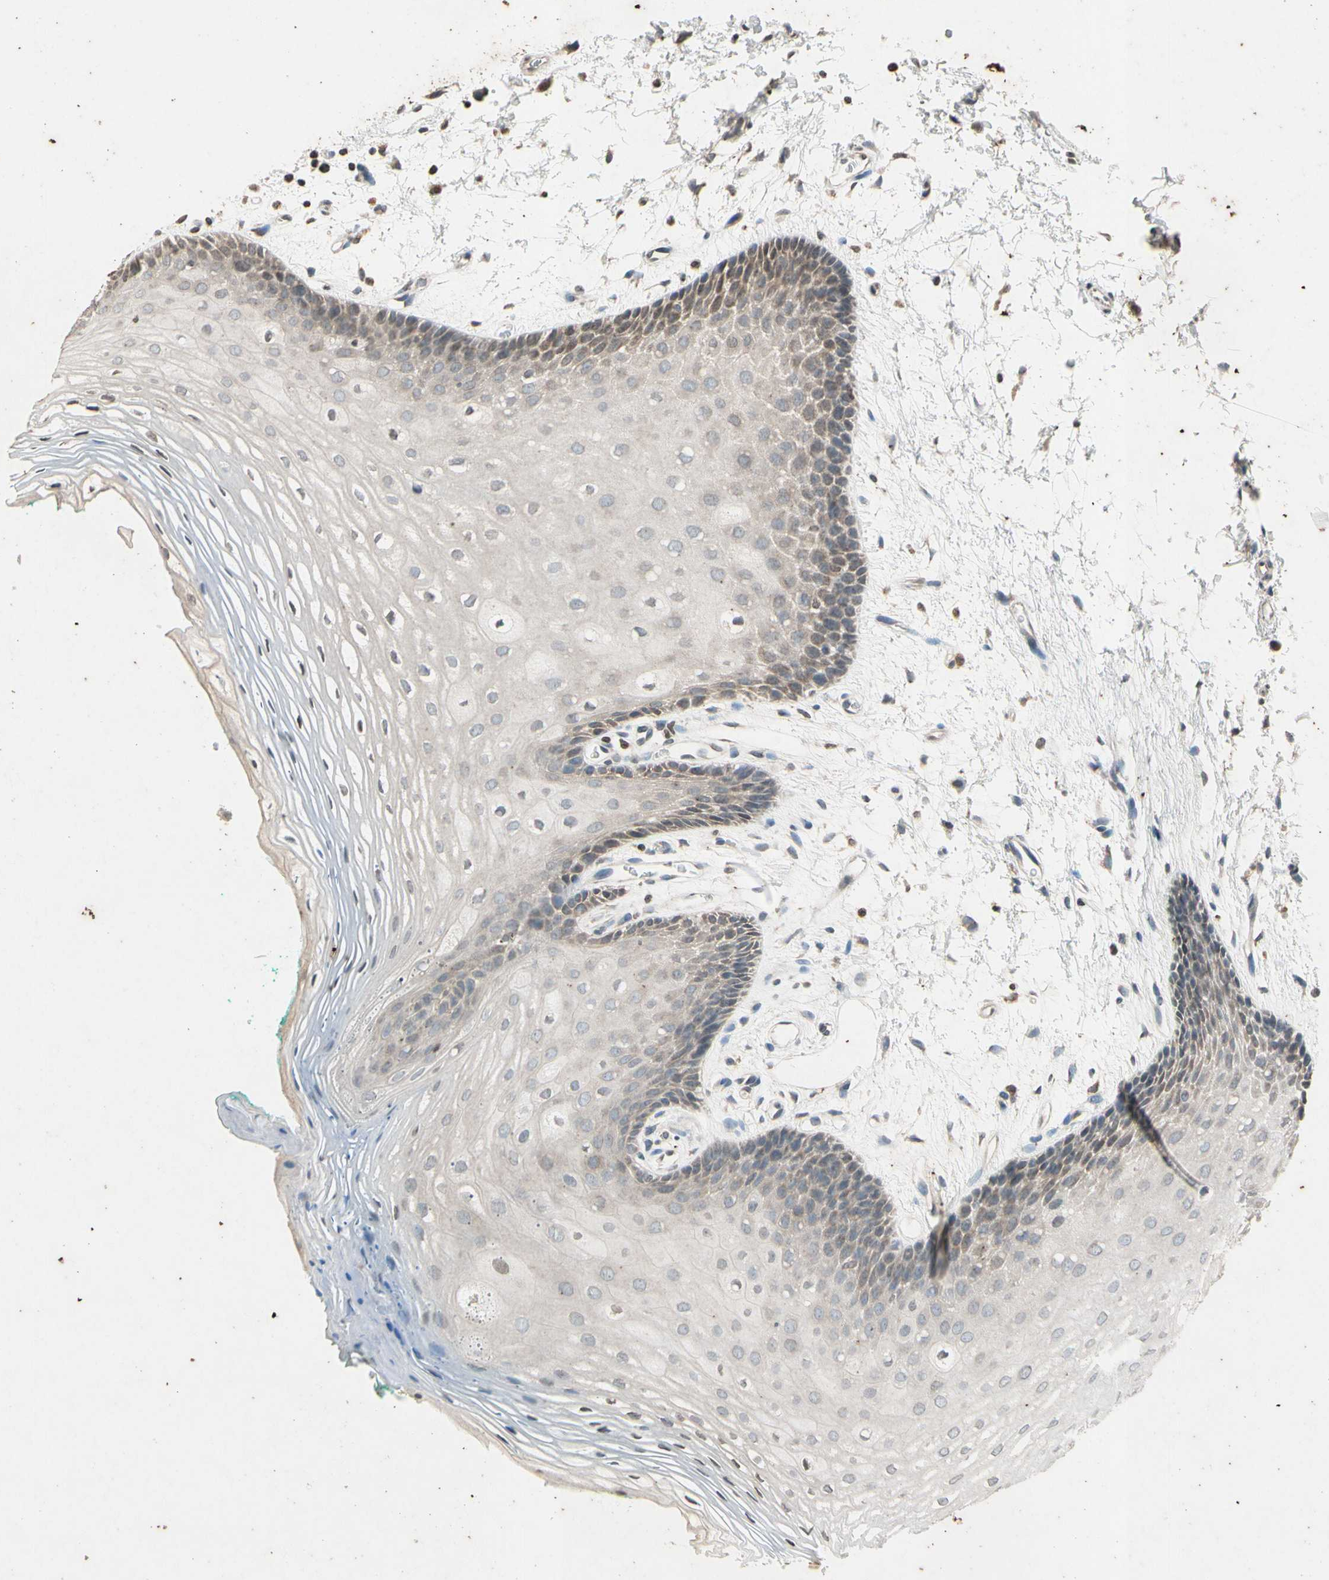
{"staining": {"intensity": "weak", "quantity": "<25%", "location": "cytoplasmic/membranous,nuclear"}, "tissue": "oral mucosa", "cell_type": "Squamous epithelial cells", "image_type": "normal", "snomed": [{"axis": "morphology", "description": "Normal tissue, NOS"}, {"axis": "topography", "description": "Skeletal muscle"}, {"axis": "topography", "description": "Oral tissue"}, {"axis": "topography", "description": "Peripheral nerve tissue"}], "caption": "IHC histopathology image of unremarkable oral mucosa: oral mucosa stained with DAB shows no significant protein expression in squamous epithelial cells.", "gene": "CLDN11", "patient": {"sex": "female", "age": 84}}